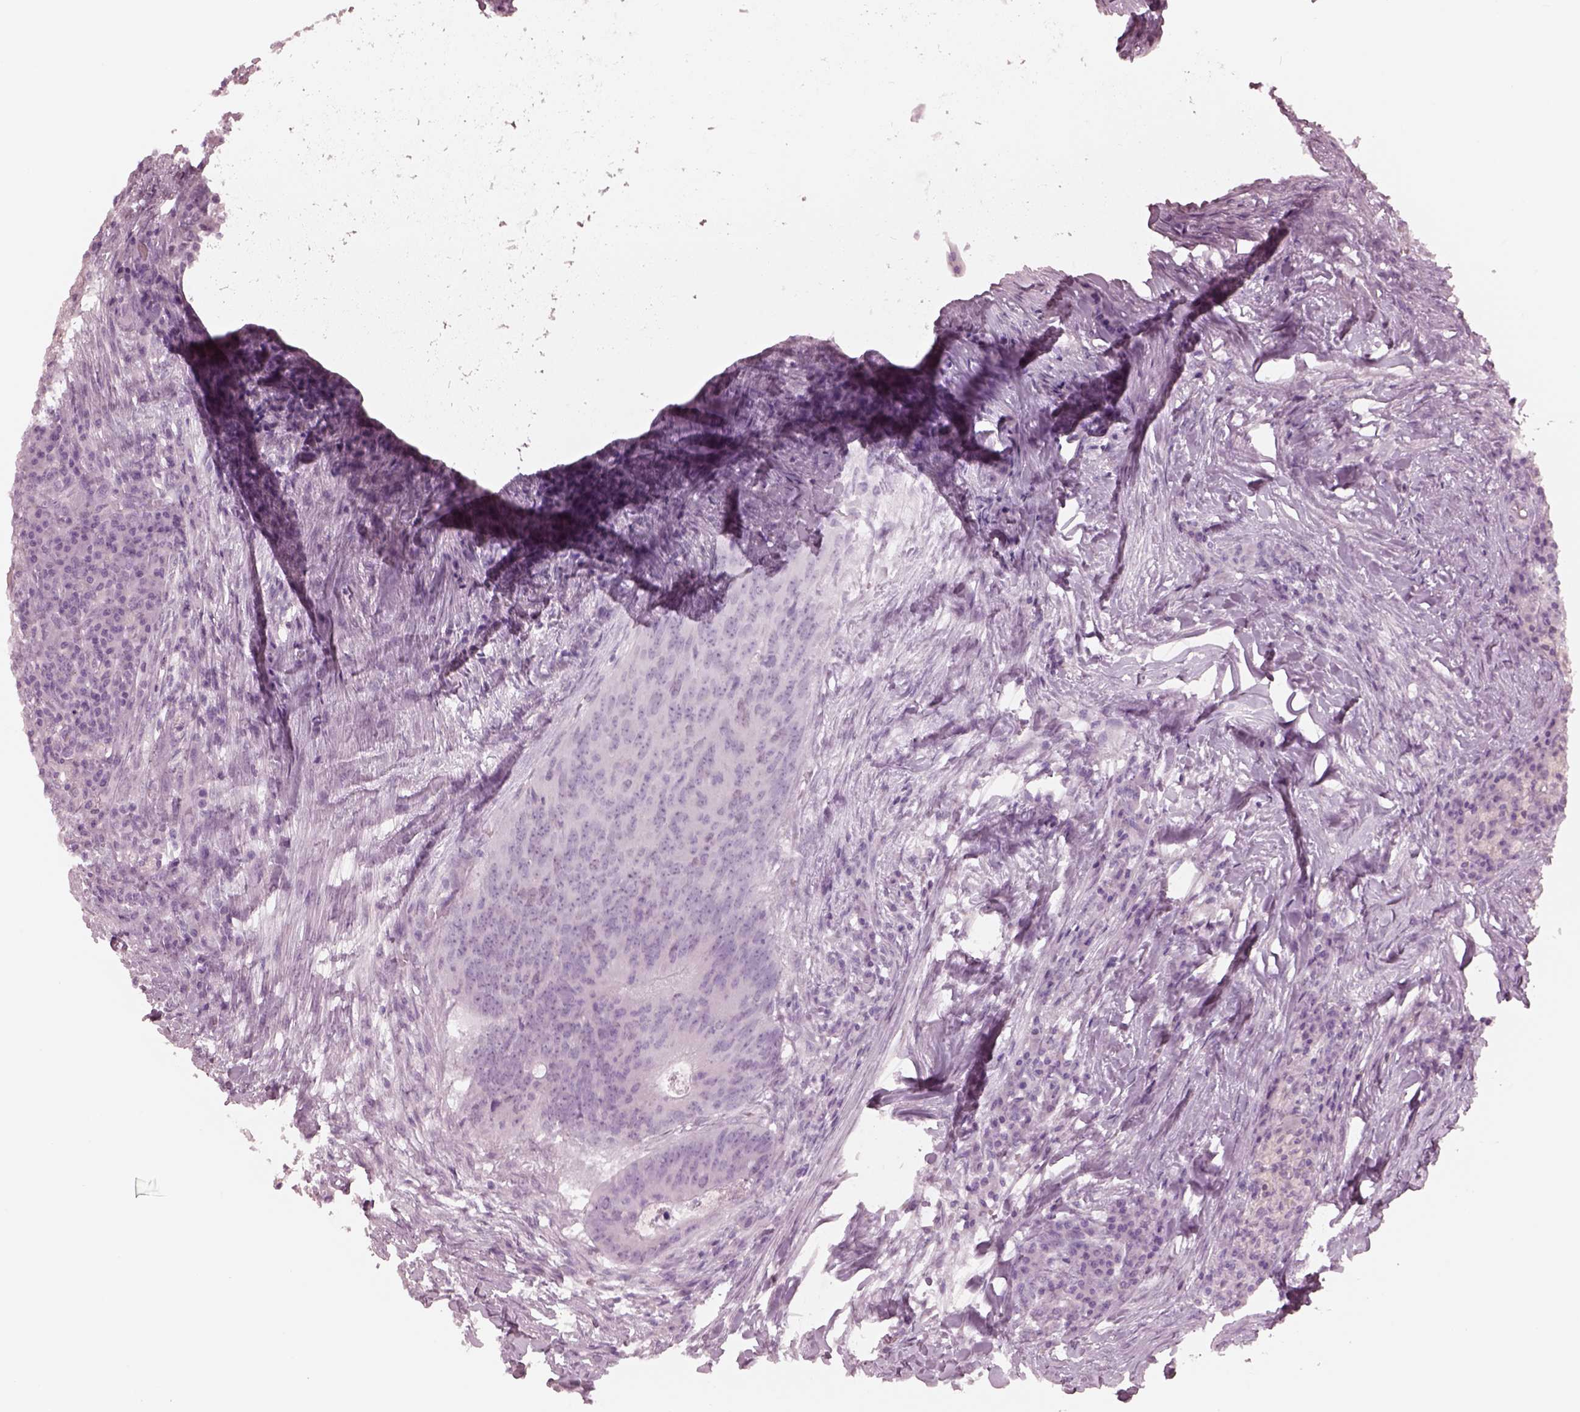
{"staining": {"intensity": "negative", "quantity": "none", "location": "none"}, "tissue": "colorectal cancer", "cell_type": "Tumor cells", "image_type": "cancer", "snomed": [{"axis": "morphology", "description": "Adenocarcinoma, NOS"}, {"axis": "topography", "description": "Colon"}], "caption": "Immunohistochemistry micrograph of colorectal cancer (adenocarcinoma) stained for a protein (brown), which displays no positivity in tumor cells.", "gene": "KRTAP24-1", "patient": {"sex": "male", "age": 67}}